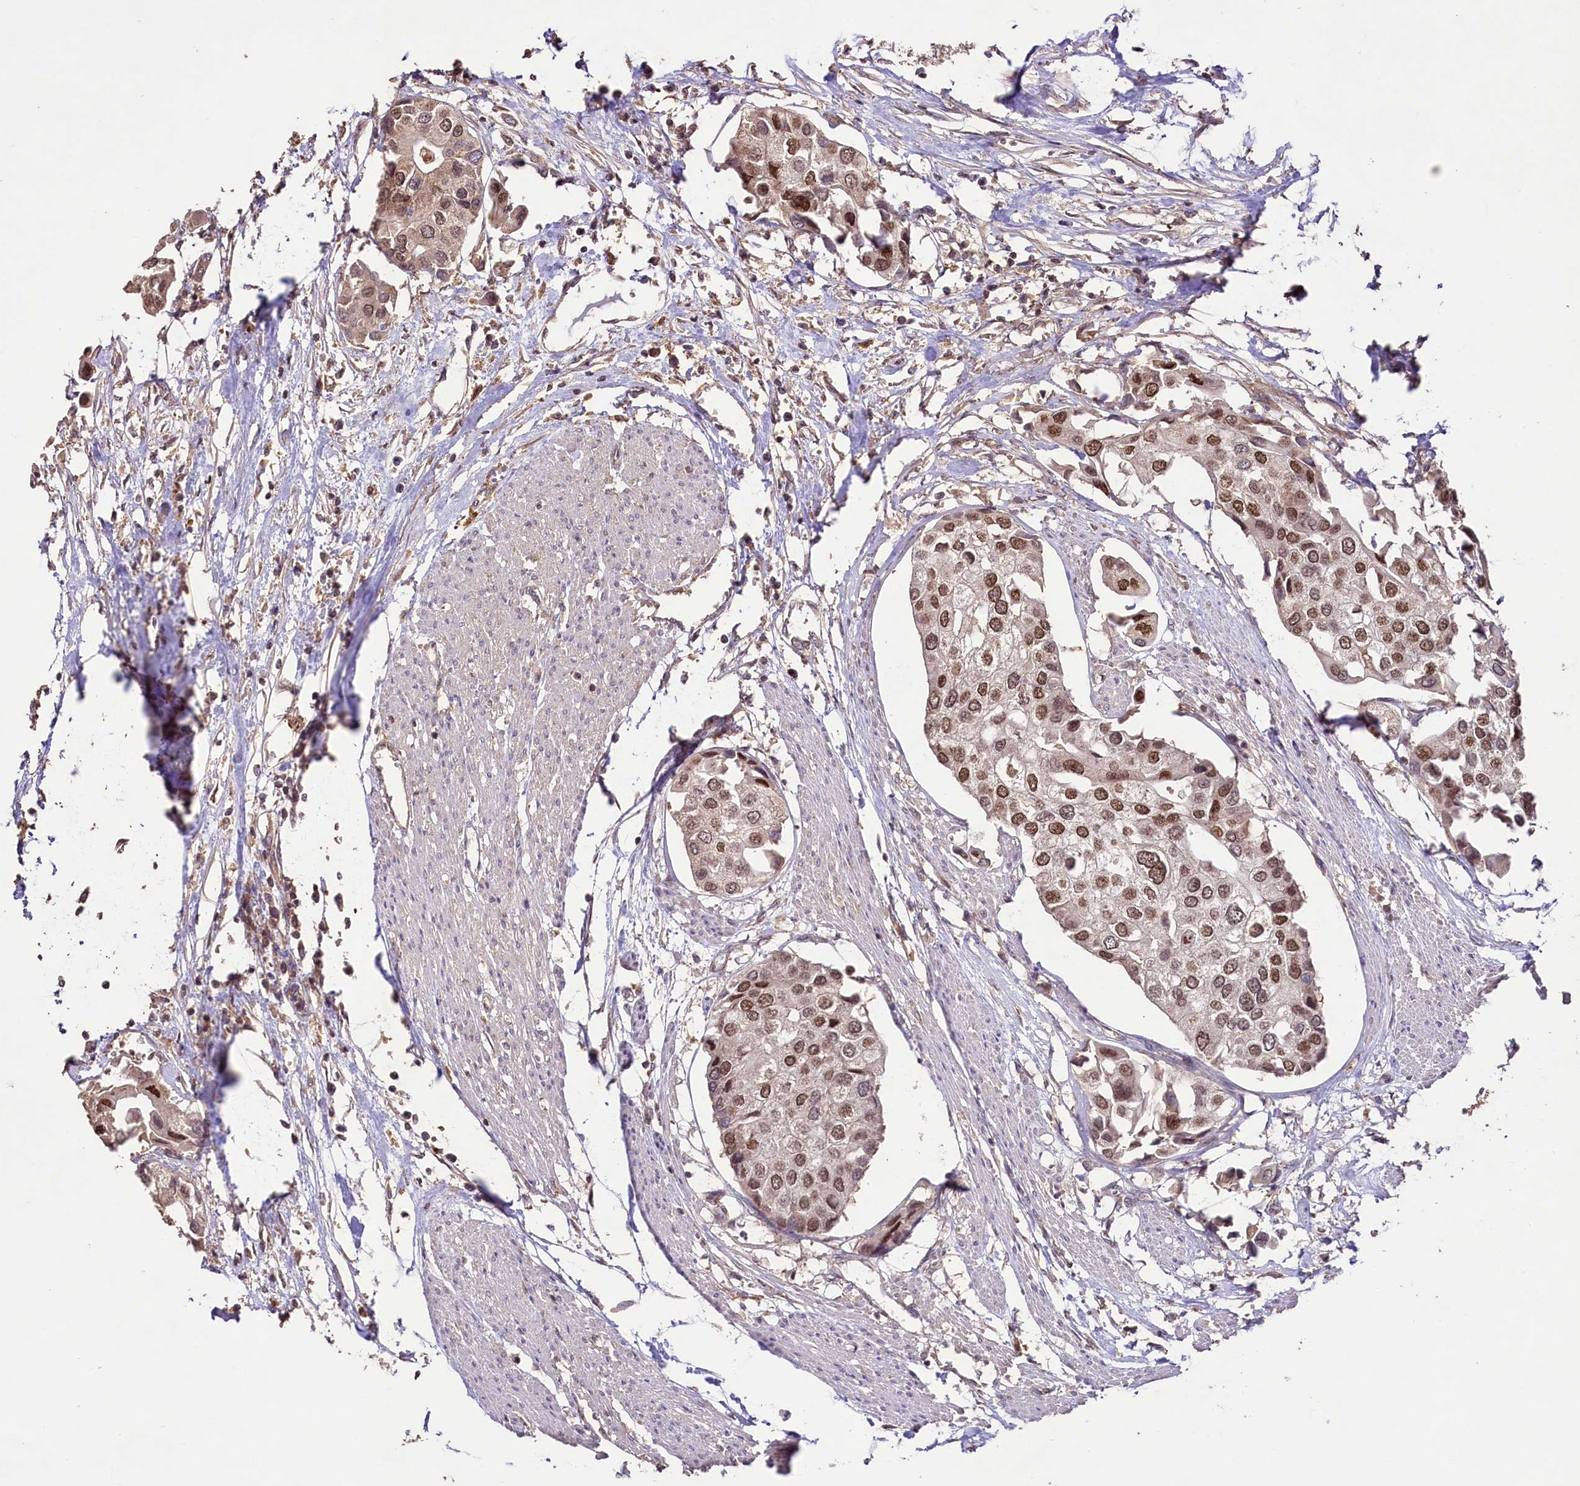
{"staining": {"intensity": "moderate", "quantity": ">75%", "location": "nuclear"}, "tissue": "urothelial cancer", "cell_type": "Tumor cells", "image_type": "cancer", "snomed": [{"axis": "morphology", "description": "Urothelial carcinoma, High grade"}, {"axis": "topography", "description": "Urinary bladder"}], "caption": "Immunohistochemistry photomicrograph of human urothelial cancer stained for a protein (brown), which shows medium levels of moderate nuclear expression in about >75% of tumor cells.", "gene": "RRP8", "patient": {"sex": "male", "age": 64}}